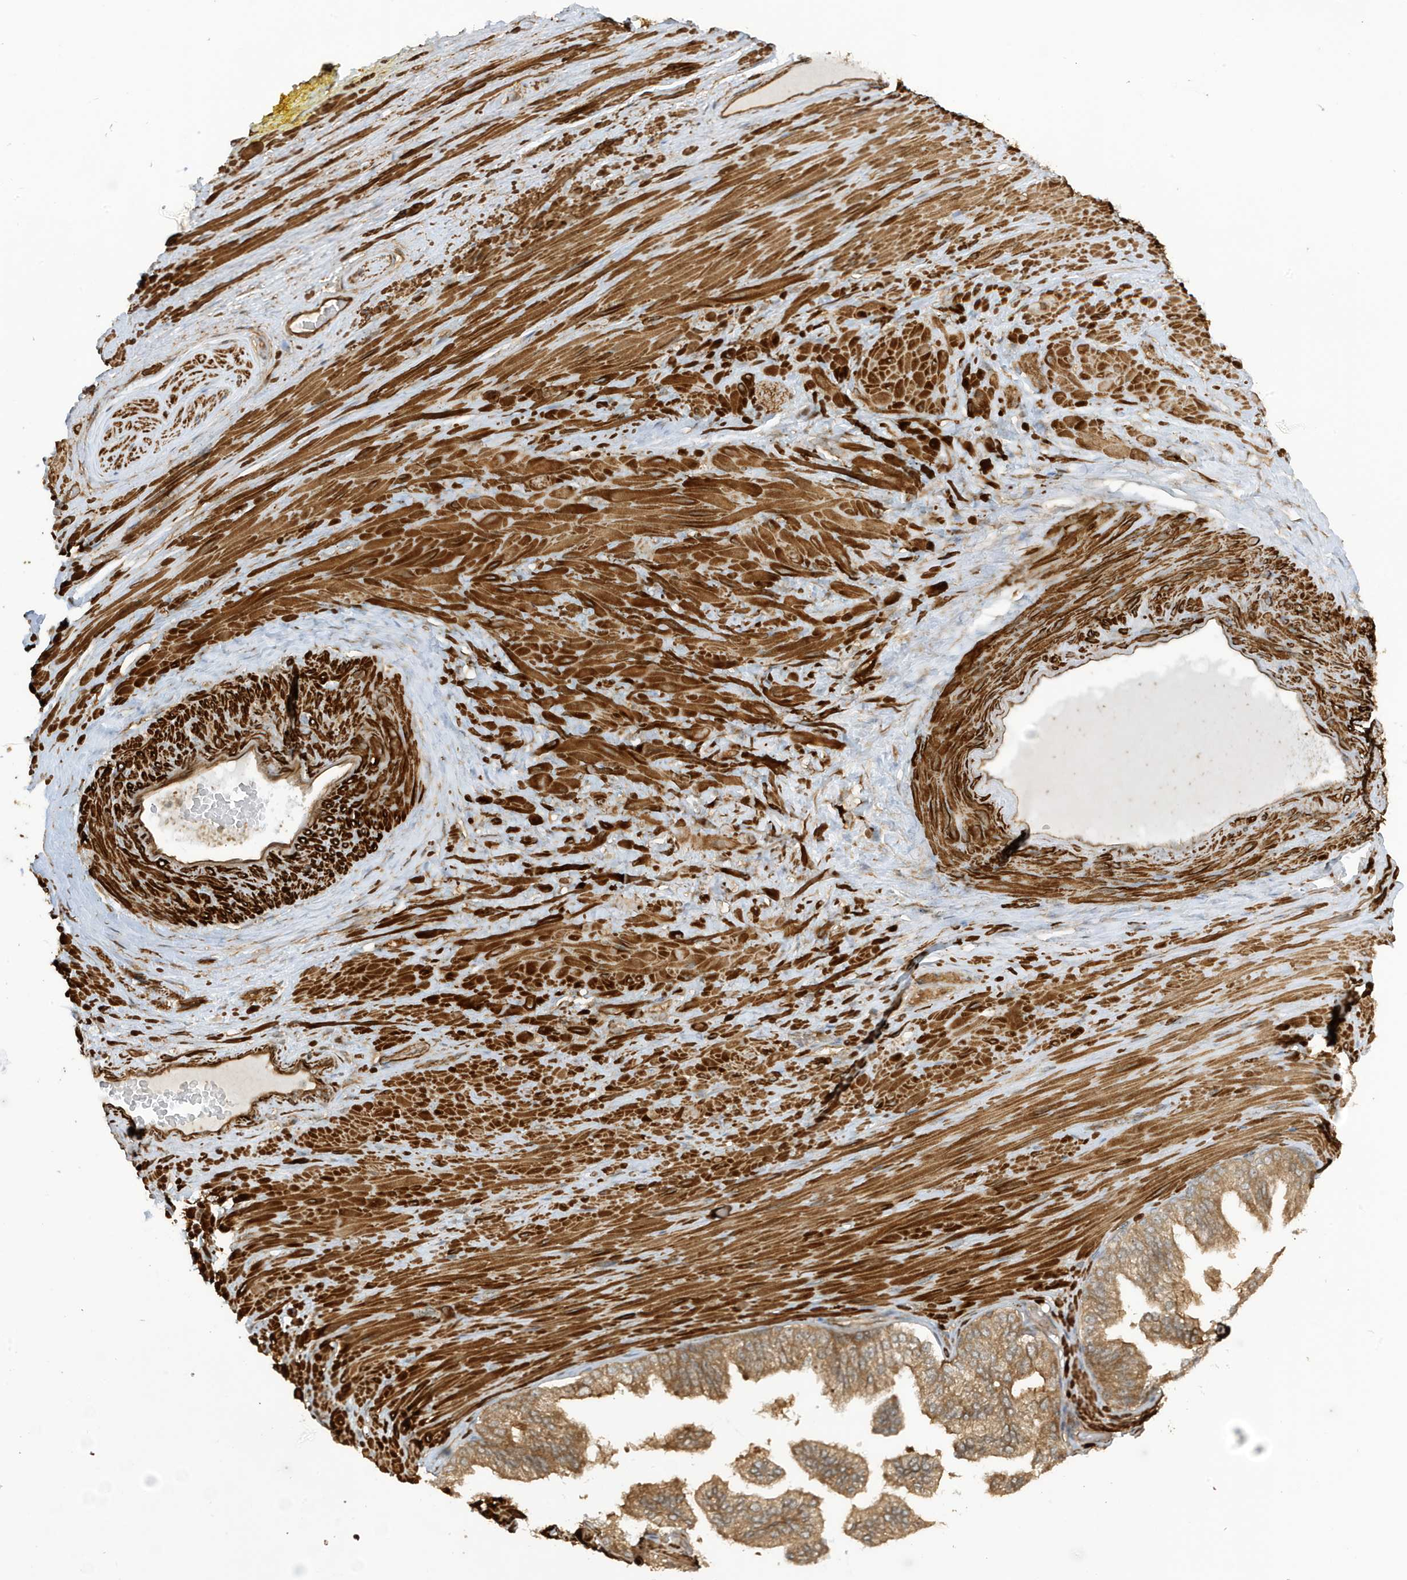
{"staining": {"intensity": "weak", "quantity": ">75%", "location": "cytoplasmic/membranous"}, "tissue": "adipose tissue", "cell_type": "Adipocytes", "image_type": "normal", "snomed": [{"axis": "morphology", "description": "Normal tissue, NOS"}, {"axis": "morphology", "description": "Adenocarcinoma, Low grade"}, {"axis": "topography", "description": "Prostate"}, {"axis": "topography", "description": "Peripheral nerve tissue"}], "caption": "Immunohistochemistry (IHC) photomicrograph of normal adipose tissue: adipose tissue stained using immunohistochemistry reveals low levels of weak protein expression localized specifically in the cytoplasmic/membranous of adipocytes, appearing as a cytoplasmic/membranous brown color.", "gene": "CDC42EP3", "patient": {"sex": "male", "age": 63}}